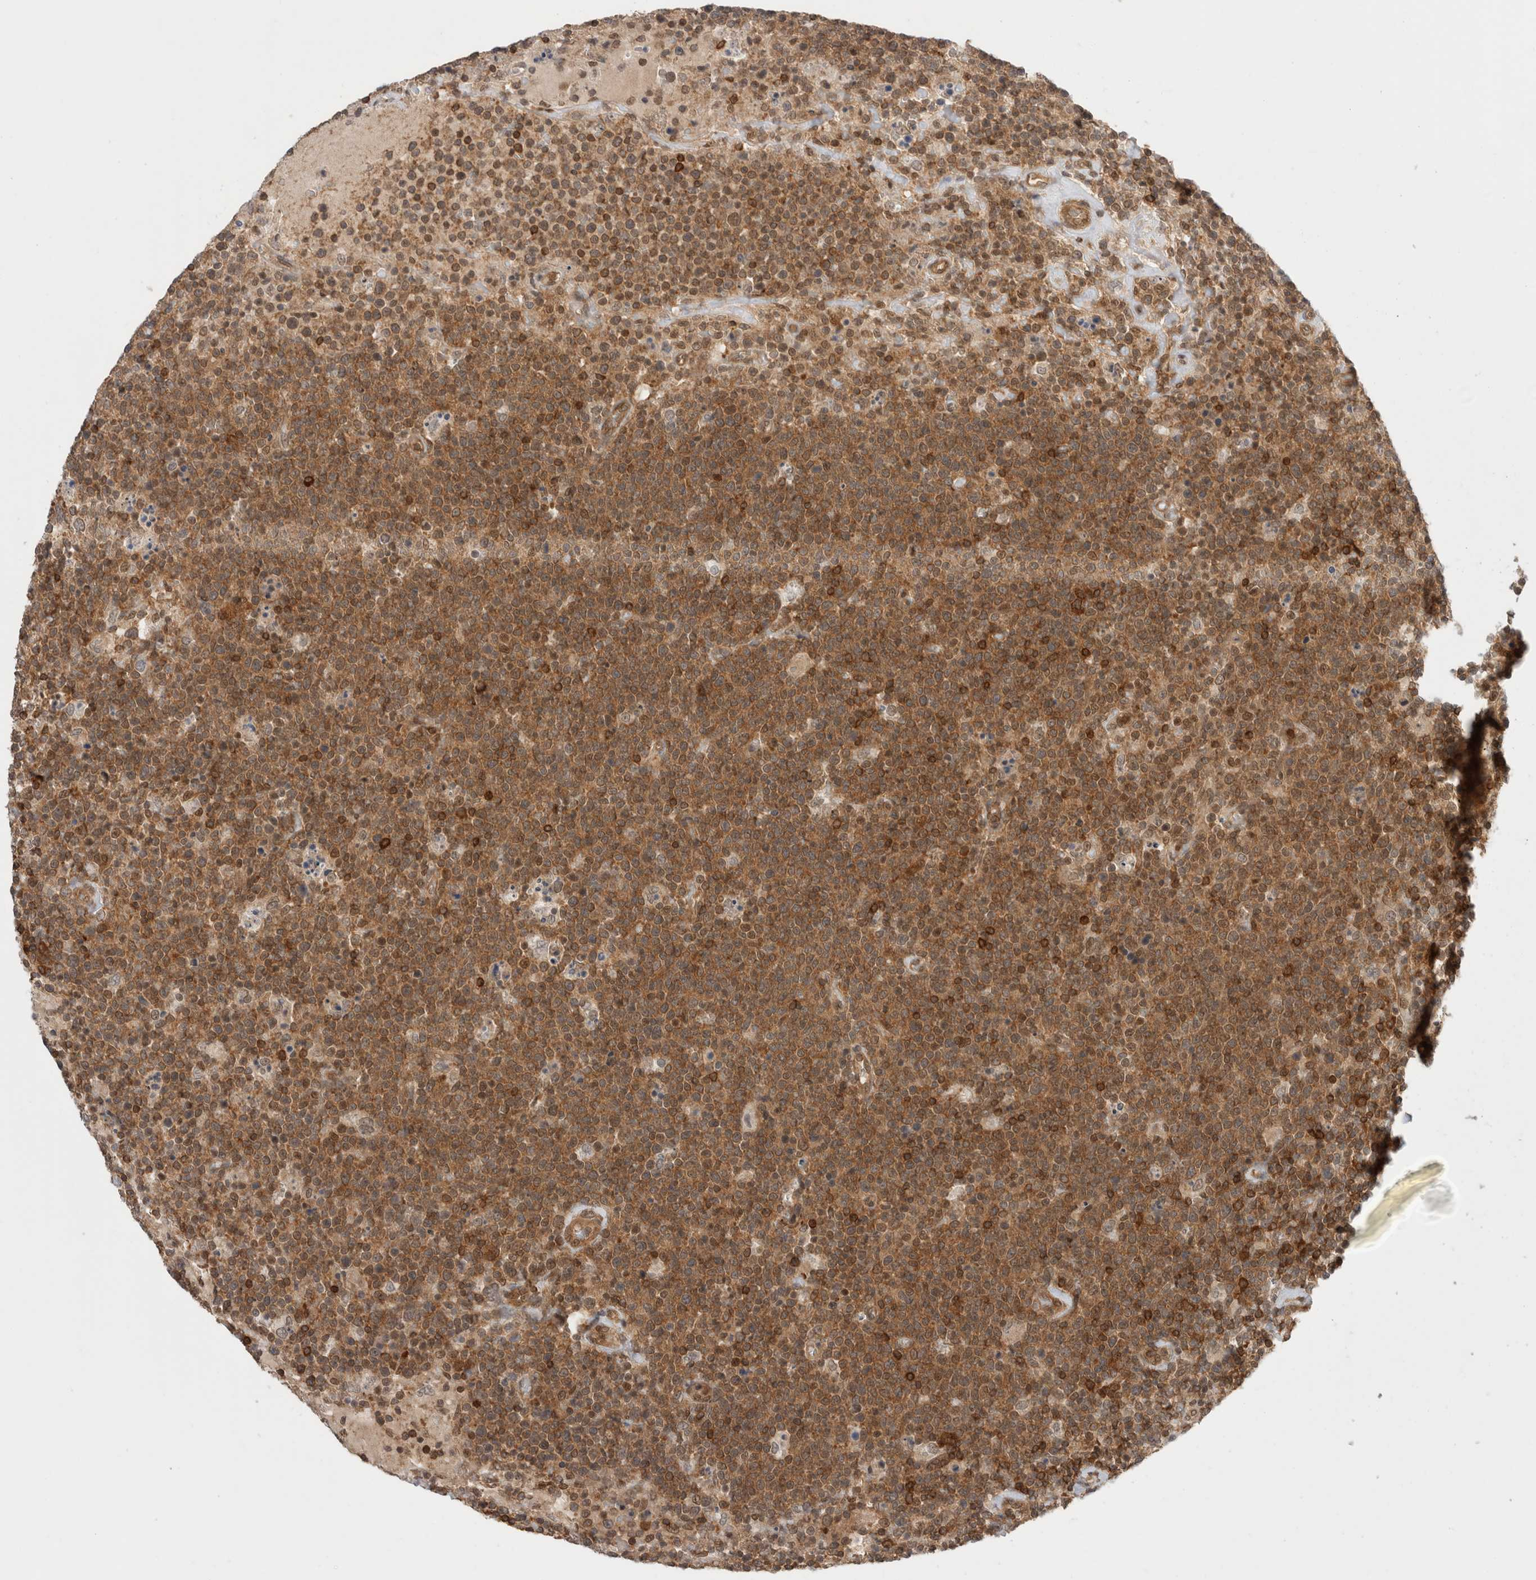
{"staining": {"intensity": "moderate", "quantity": ">75%", "location": "cytoplasmic/membranous"}, "tissue": "lymphoma", "cell_type": "Tumor cells", "image_type": "cancer", "snomed": [{"axis": "morphology", "description": "Malignant lymphoma, non-Hodgkin's type, High grade"}, {"axis": "topography", "description": "Lymph node"}], "caption": "Human lymphoma stained for a protein (brown) displays moderate cytoplasmic/membranous positive positivity in about >75% of tumor cells.", "gene": "NFKB1", "patient": {"sex": "male", "age": 61}}